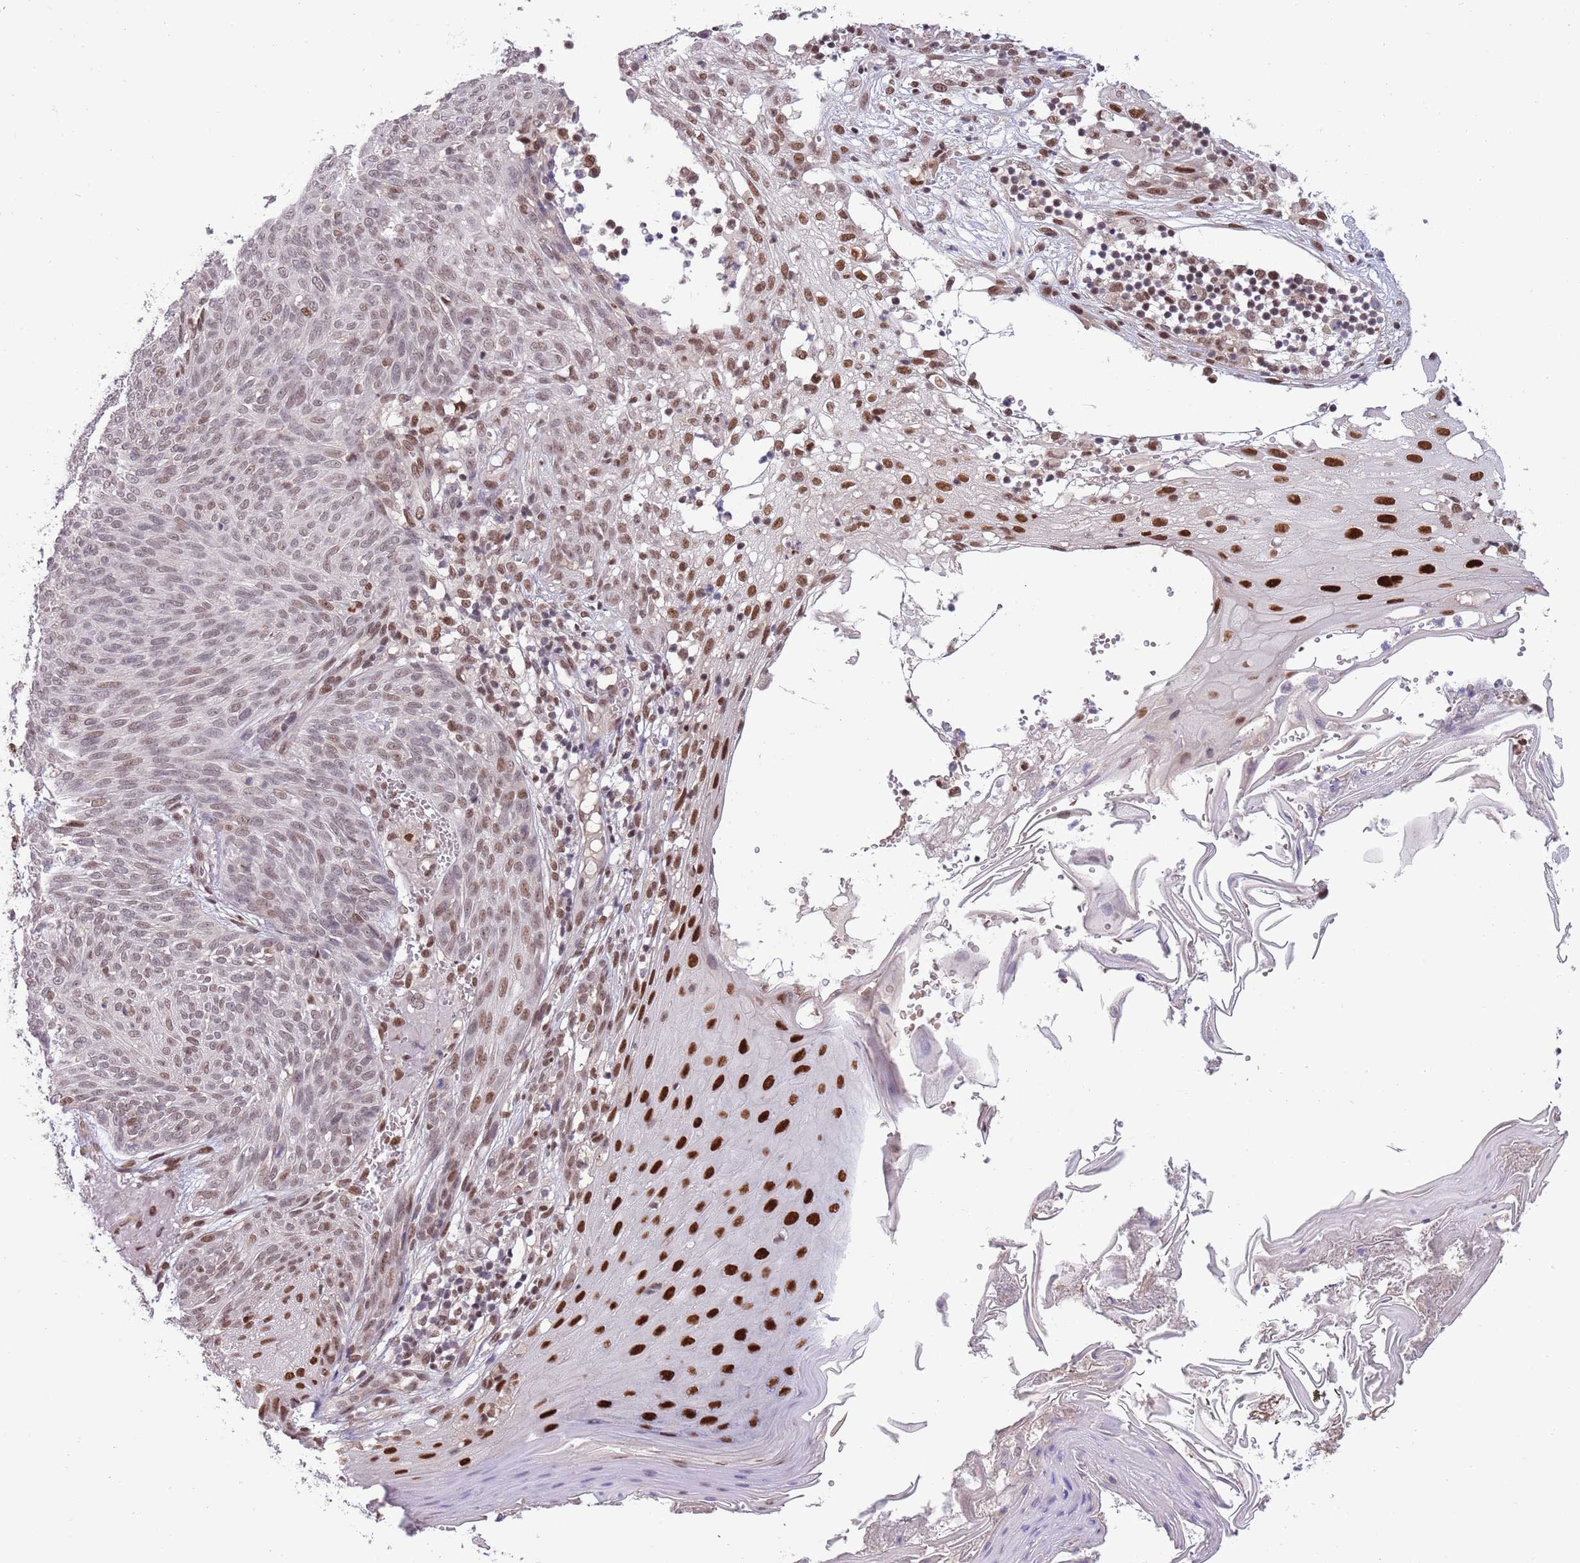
{"staining": {"intensity": "weak", "quantity": "25%-75%", "location": "nuclear"}, "tissue": "skin cancer", "cell_type": "Tumor cells", "image_type": "cancer", "snomed": [{"axis": "morphology", "description": "Basal cell carcinoma"}, {"axis": "topography", "description": "Skin"}], "caption": "Skin basal cell carcinoma stained with DAB immunohistochemistry (IHC) exhibits low levels of weak nuclear staining in approximately 25%-75% of tumor cells.", "gene": "ZBTB7A", "patient": {"sex": "female", "age": 86}}